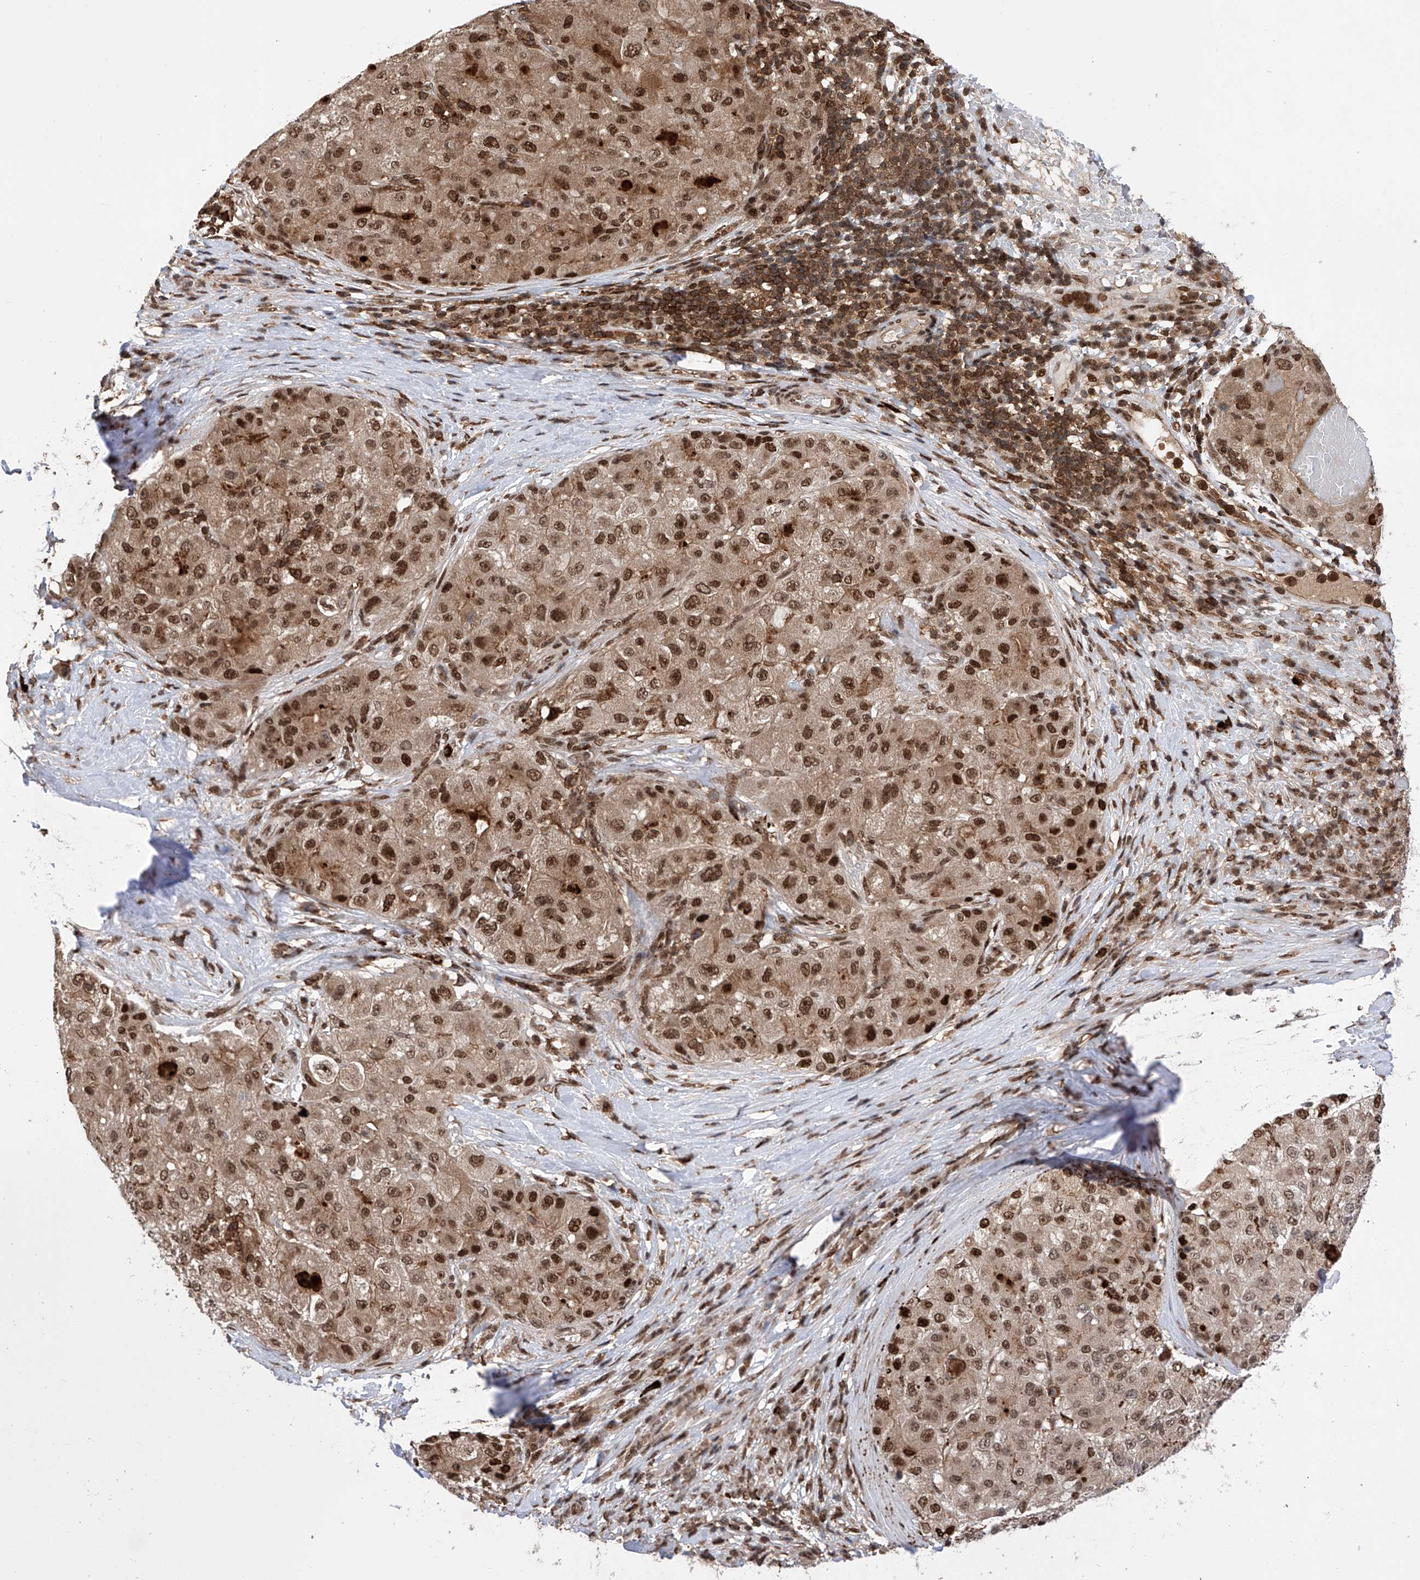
{"staining": {"intensity": "strong", "quantity": ">75%", "location": "nuclear"}, "tissue": "liver cancer", "cell_type": "Tumor cells", "image_type": "cancer", "snomed": [{"axis": "morphology", "description": "Carcinoma, Hepatocellular, NOS"}, {"axis": "topography", "description": "Liver"}], "caption": "Protein expression analysis of human liver hepatocellular carcinoma reveals strong nuclear positivity in about >75% of tumor cells.", "gene": "ZNF280D", "patient": {"sex": "male", "age": 80}}